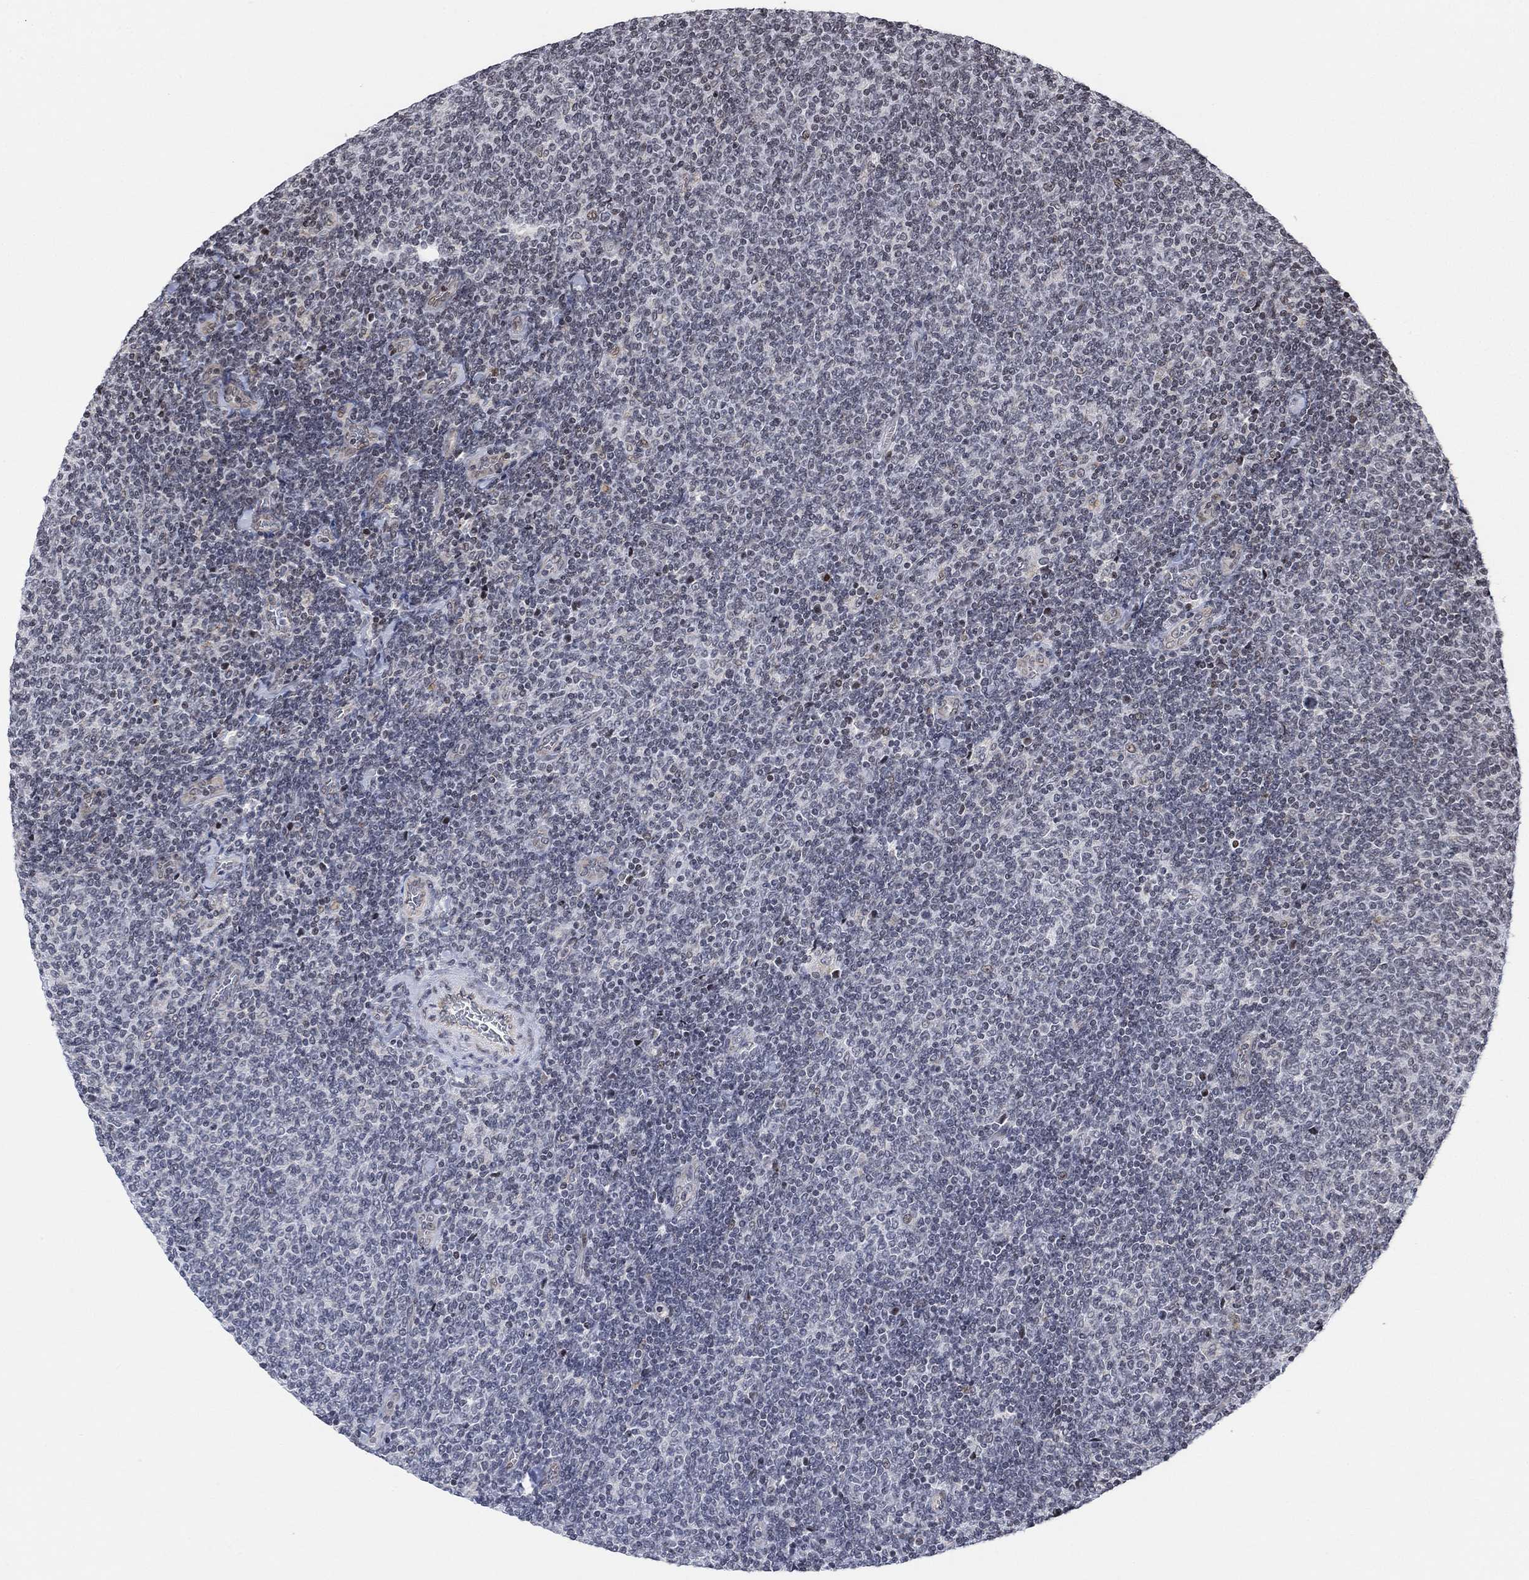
{"staining": {"intensity": "negative", "quantity": "none", "location": "none"}, "tissue": "lymphoma", "cell_type": "Tumor cells", "image_type": "cancer", "snomed": [{"axis": "morphology", "description": "Malignant lymphoma, non-Hodgkin's type, Low grade"}, {"axis": "topography", "description": "Lymph node"}], "caption": "Tumor cells are negative for protein expression in human malignant lymphoma, non-Hodgkin's type (low-grade).", "gene": "ABHD14A", "patient": {"sex": "male", "age": 52}}